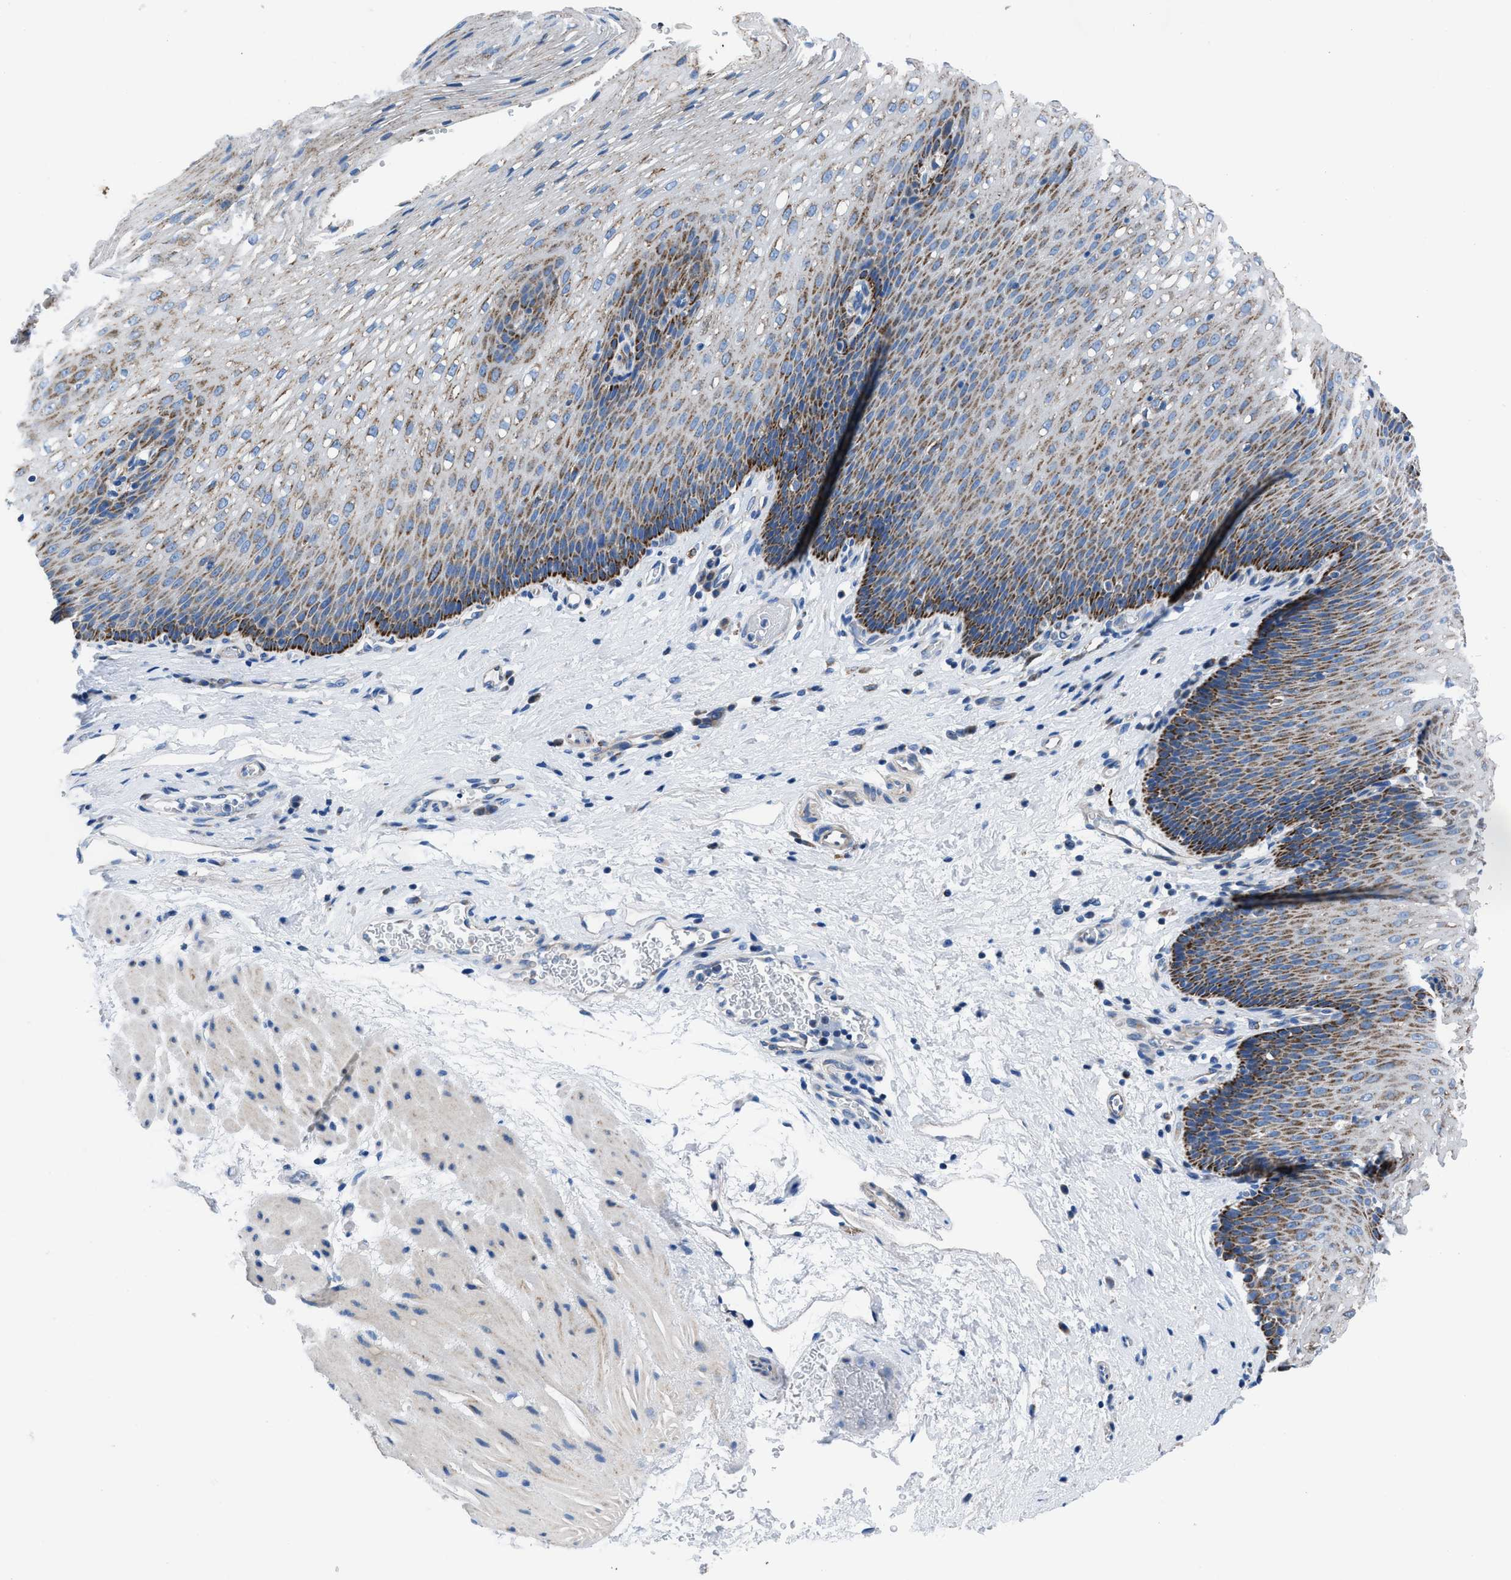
{"staining": {"intensity": "moderate", "quantity": "<25%", "location": "cytoplasmic/membranous"}, "tissue": "esophagus", "cell_type": "Squamous epithelial cells", "image_type": "normal", "snomed": [{"axis": "morphology", "description": "Normal tissue, NOS"}, {"axis": "topography", "description": "Esophagus"}], "caption": "High-magnification brightfield microscopy of unremarkable esophagus stained with DAB (3,3'-diaminobenzidine) (brown) and counterstained with hematoxylin (blue). squamous epithelial cells exhibit moderate cytoplasmic/membranous expression is seen in about<25% of cells.", "gene": "ZDHHC3", "patient": {"sex": "male", "age": 48}}